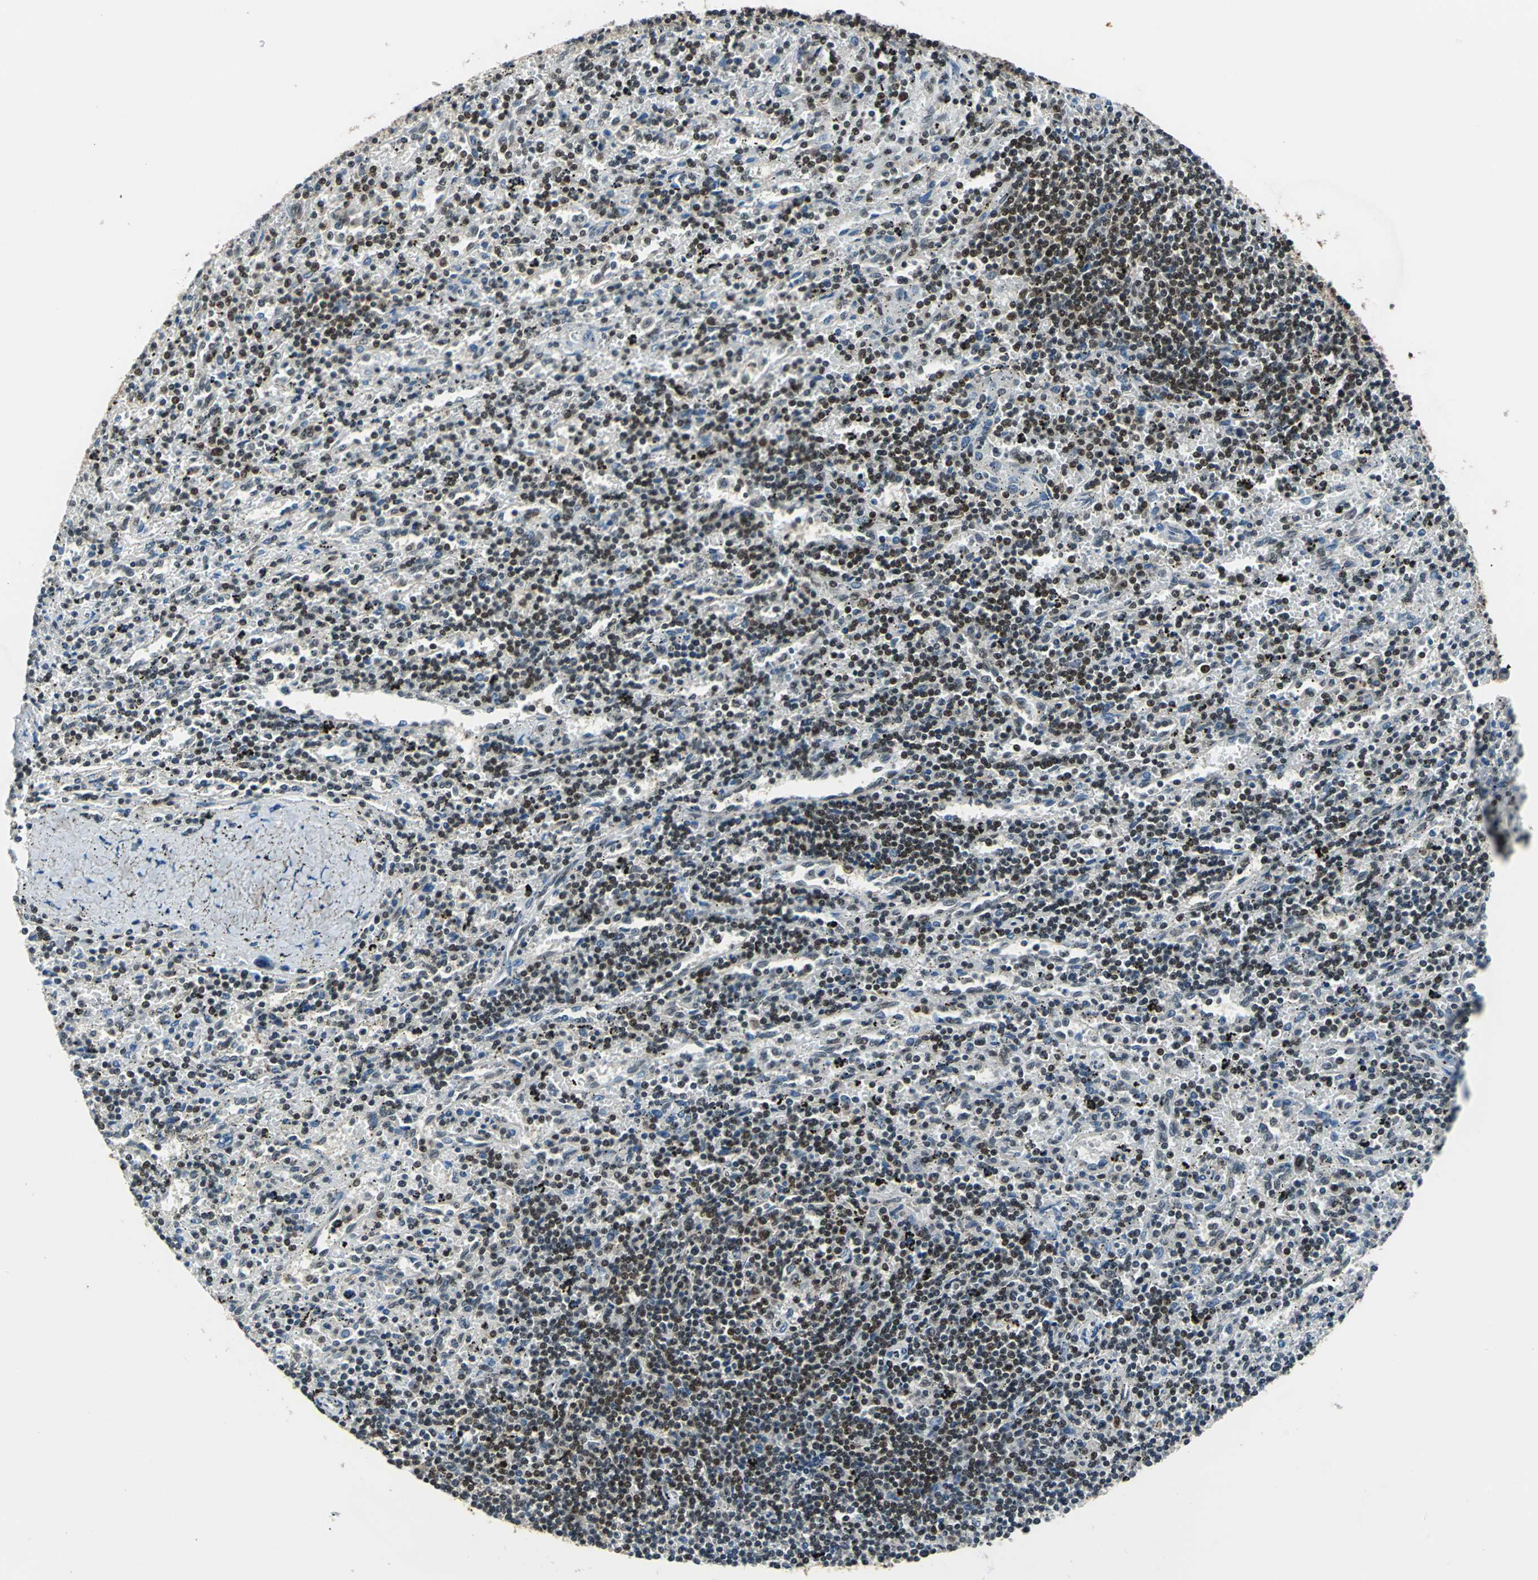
{"staining": {"intensity": "moderate", "quantity": ">75%", "location": "nuclear"}, "tissue": "lymphoma", "cell_type": "Tumor cells", "image_type": "cancer", "snomed": [{"axis": "morphology", "description": "Malignant lymphoma, non-Hodgkin's type, Low grade"}, {"axis": "topography", "description": "Spleen"}], "caption": "Immunohistochemistry (IHC) staining of lymphoma, which exhibits medium levels of moderate nuclear positivity in about >75% of tumor cells indicating moderate nuclear protein expression. The staining was performed using DAB (brown) for protein detection and nuclei were counterstained in hematoxylin (blue).", "gene": "BCLAF1", "patient": {"sex": "male", "age": 76}}